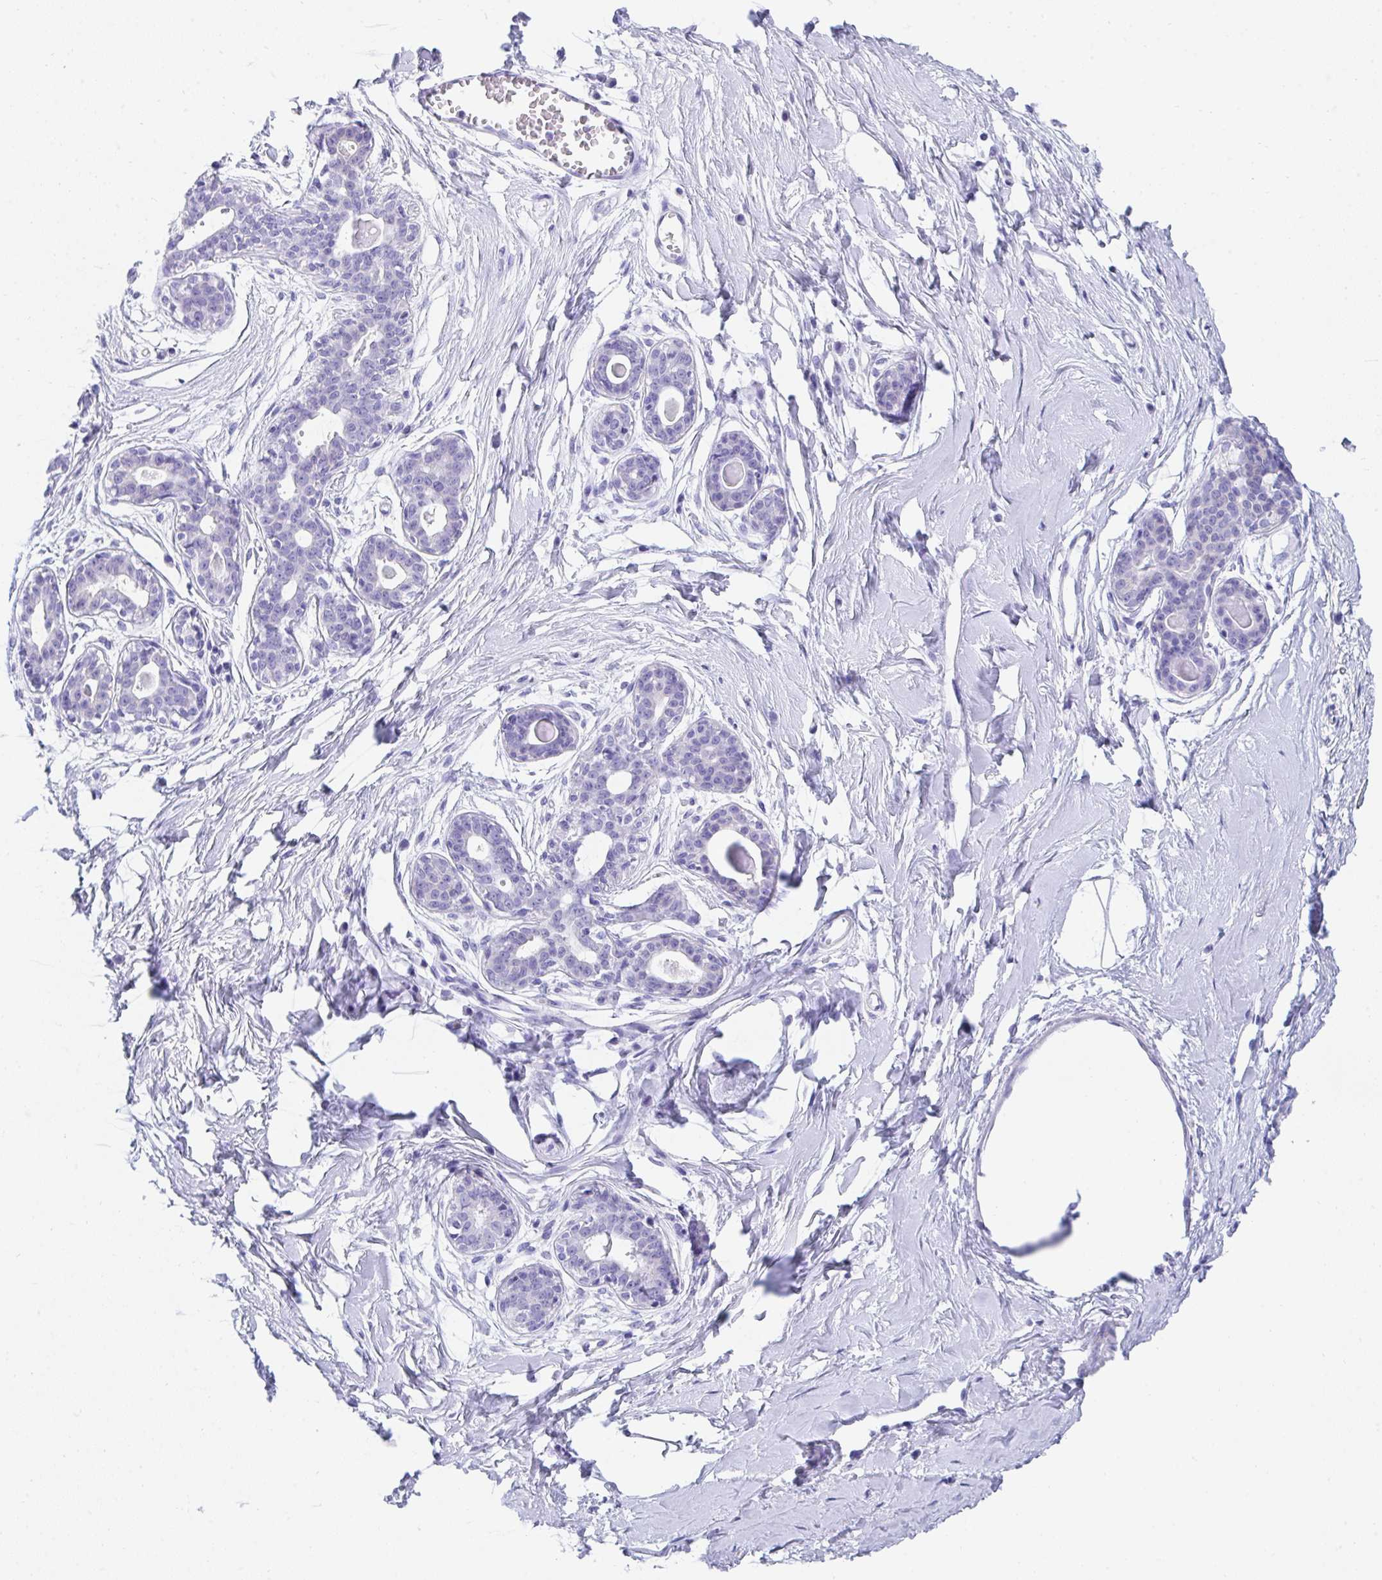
{"staining": {"intensity": "negative", "quantity": "none", "location": "none"}, "tissue": "breast", "cell_type": "Adipocytes", "image_type": "normal", "snomed": [{"axis": "morphology", "description": "Normal tissue, NOS"}, {"axis": "topography", "description": "Breast"}], "caption": "Immunohistochemical staining of benign breast reveals no significant expression in adipocytes.", "gene": "PC", "patient": {"sex": "female", "age": 45}}